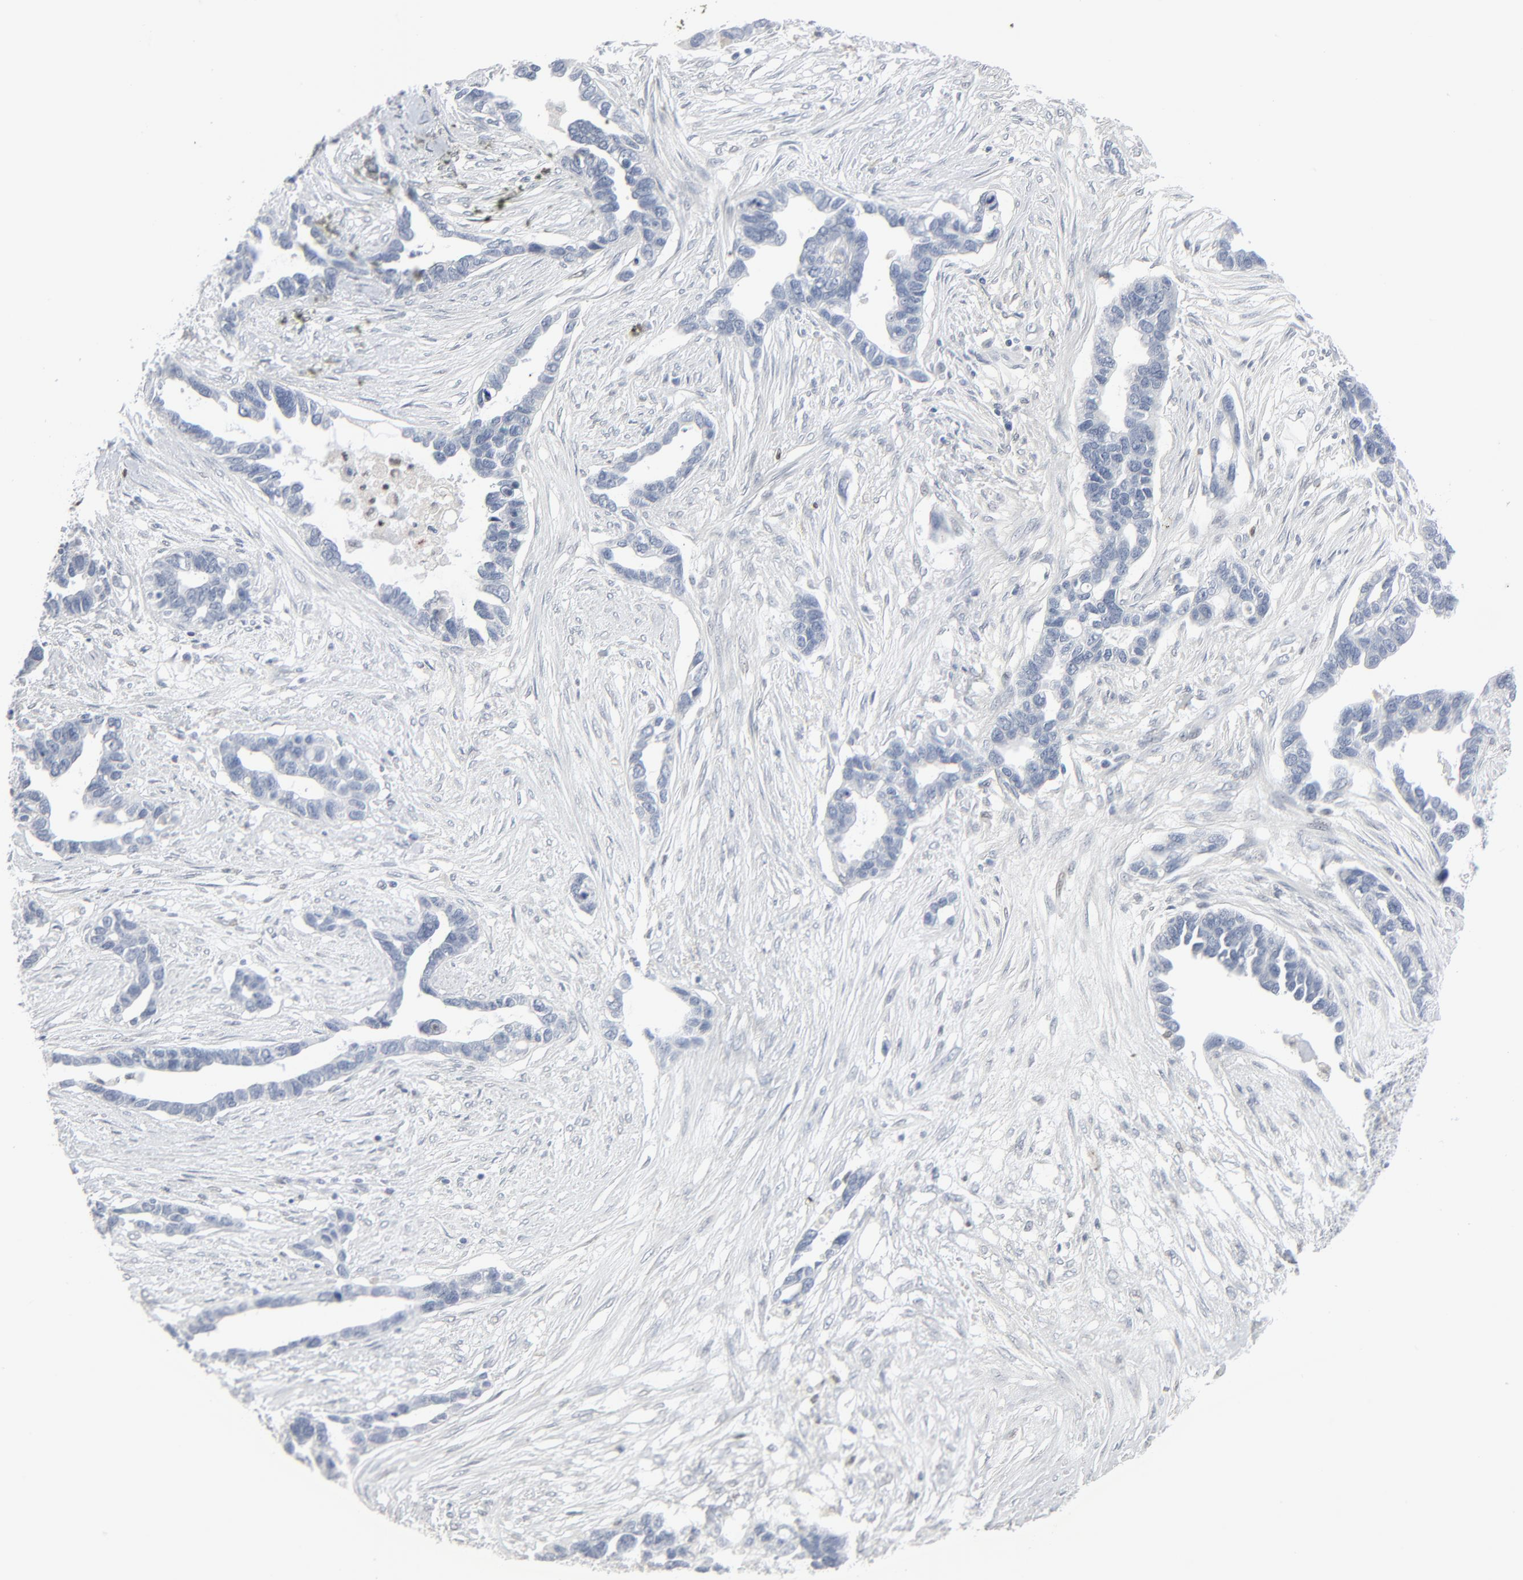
{"staining": {"intensity": "negative", "quantity": "none", "location": "none"}, "tissue": "ovarian cancer", "cell_type": "Tumor cells", "image_type": "cancer", "snomed": [{"axis": "morphology", "description": "Carcinoma, endometroid"}, {"axis": "morphology", "description": "Cystadenocarcinoma, serous, NOS"}, {"axis": "topography", "description": "Ovary"}], "caption": "IHC image of neoplastic tissue: endometroid carcinoma (ovarian) stained with DAB exhibits no significant protein expression in tumor cells.", "gene": "MITF", "patient": {"sex": "female", "age": 45}}